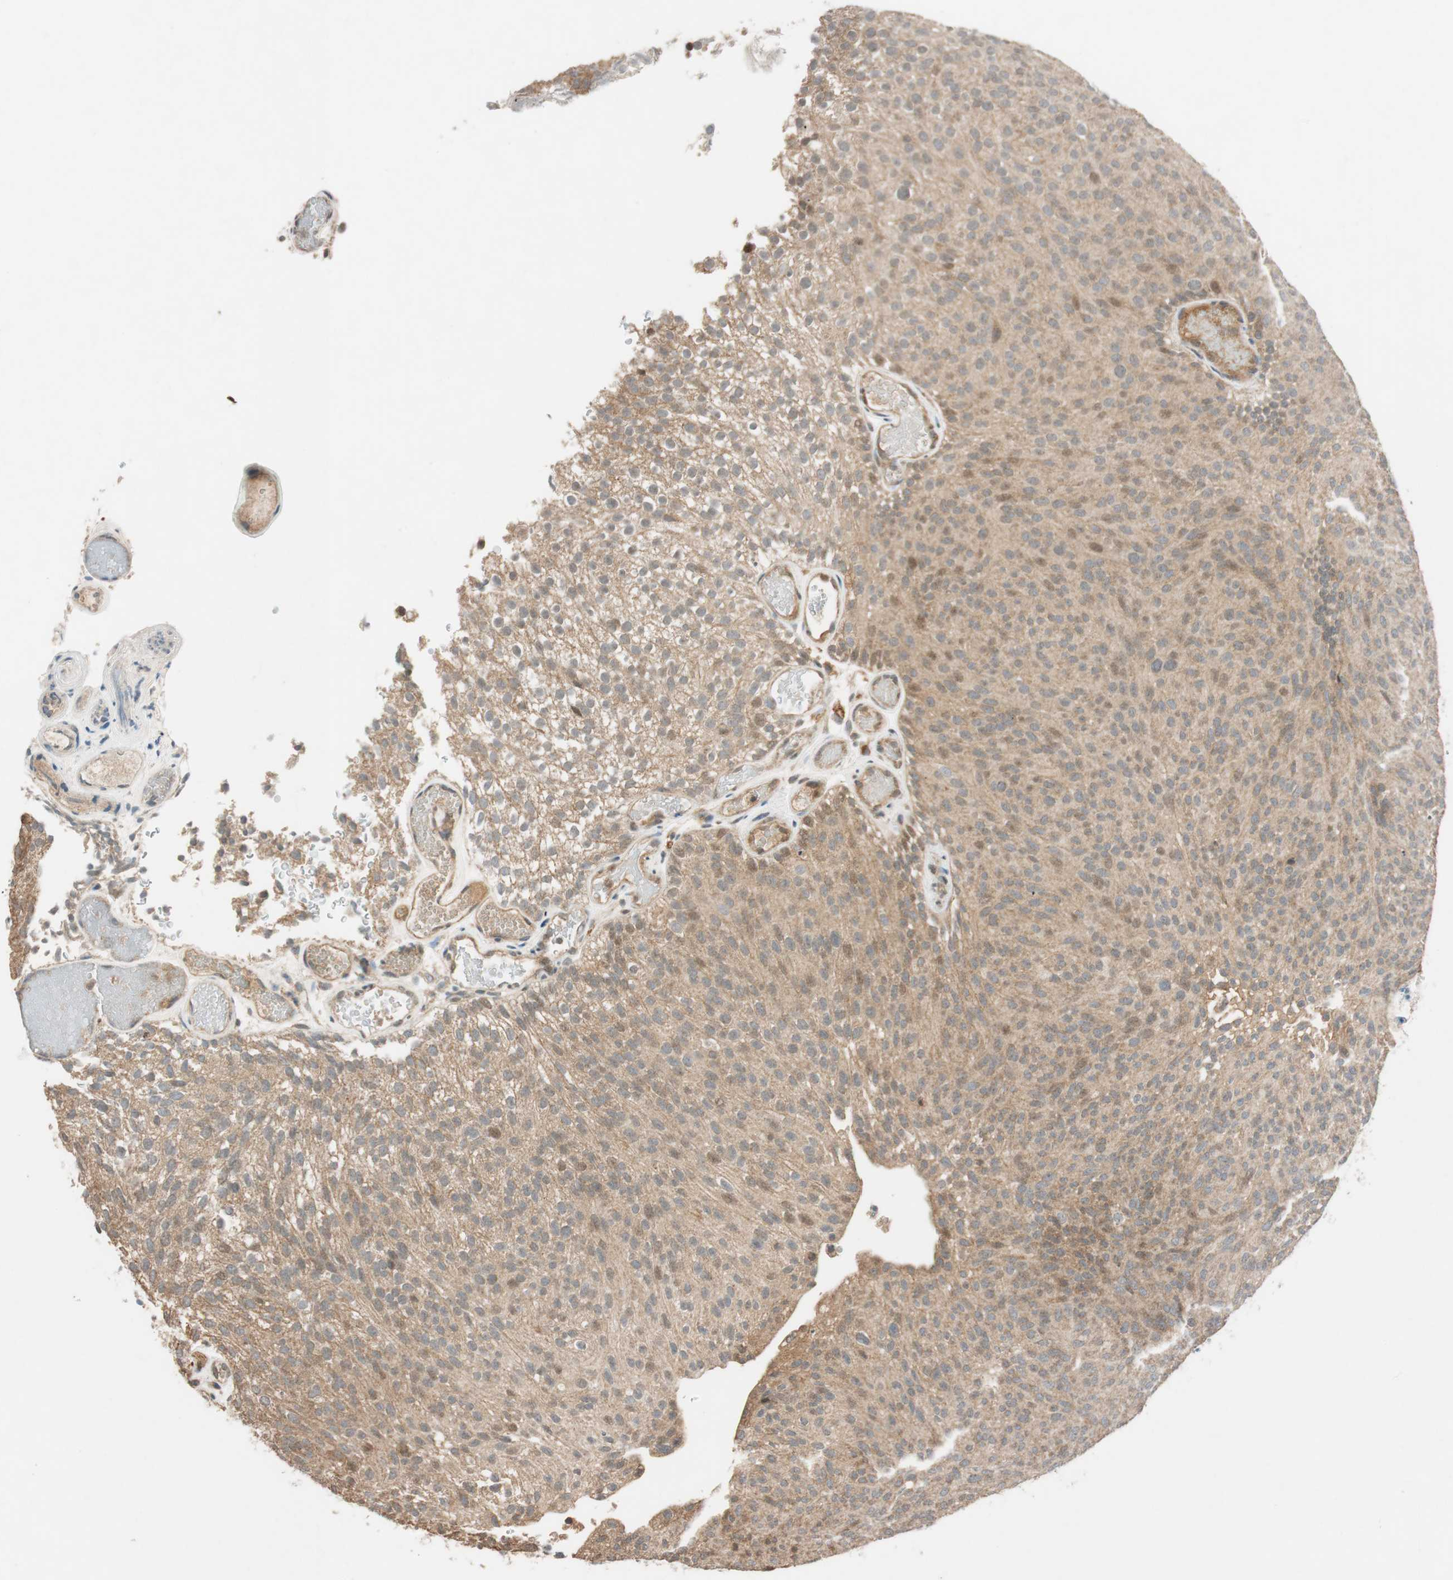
{"staining": {"intensity": "weak", "quantity": ">75%", "location": "cytoplasmic/membranous"}, "tissue": "urothelial cancer", "cell_type": "Tumor cells", "image_type": "cancer", "snomed": [{"axis": "morphology", "description": "Urothelial carcinoma, Low grade"}, {"axis": "topography", "description": "Urinary bladder"}], "caption": "A histopathology image showing weak cytoplasmic/membranous staining in approximately >75% of tumor cells in low-grade urothelial carcinoma, as visualized by brown immunohistochemical staining.", "gene": "GLB1", "patient": {"sex": "male", "age": 78}}